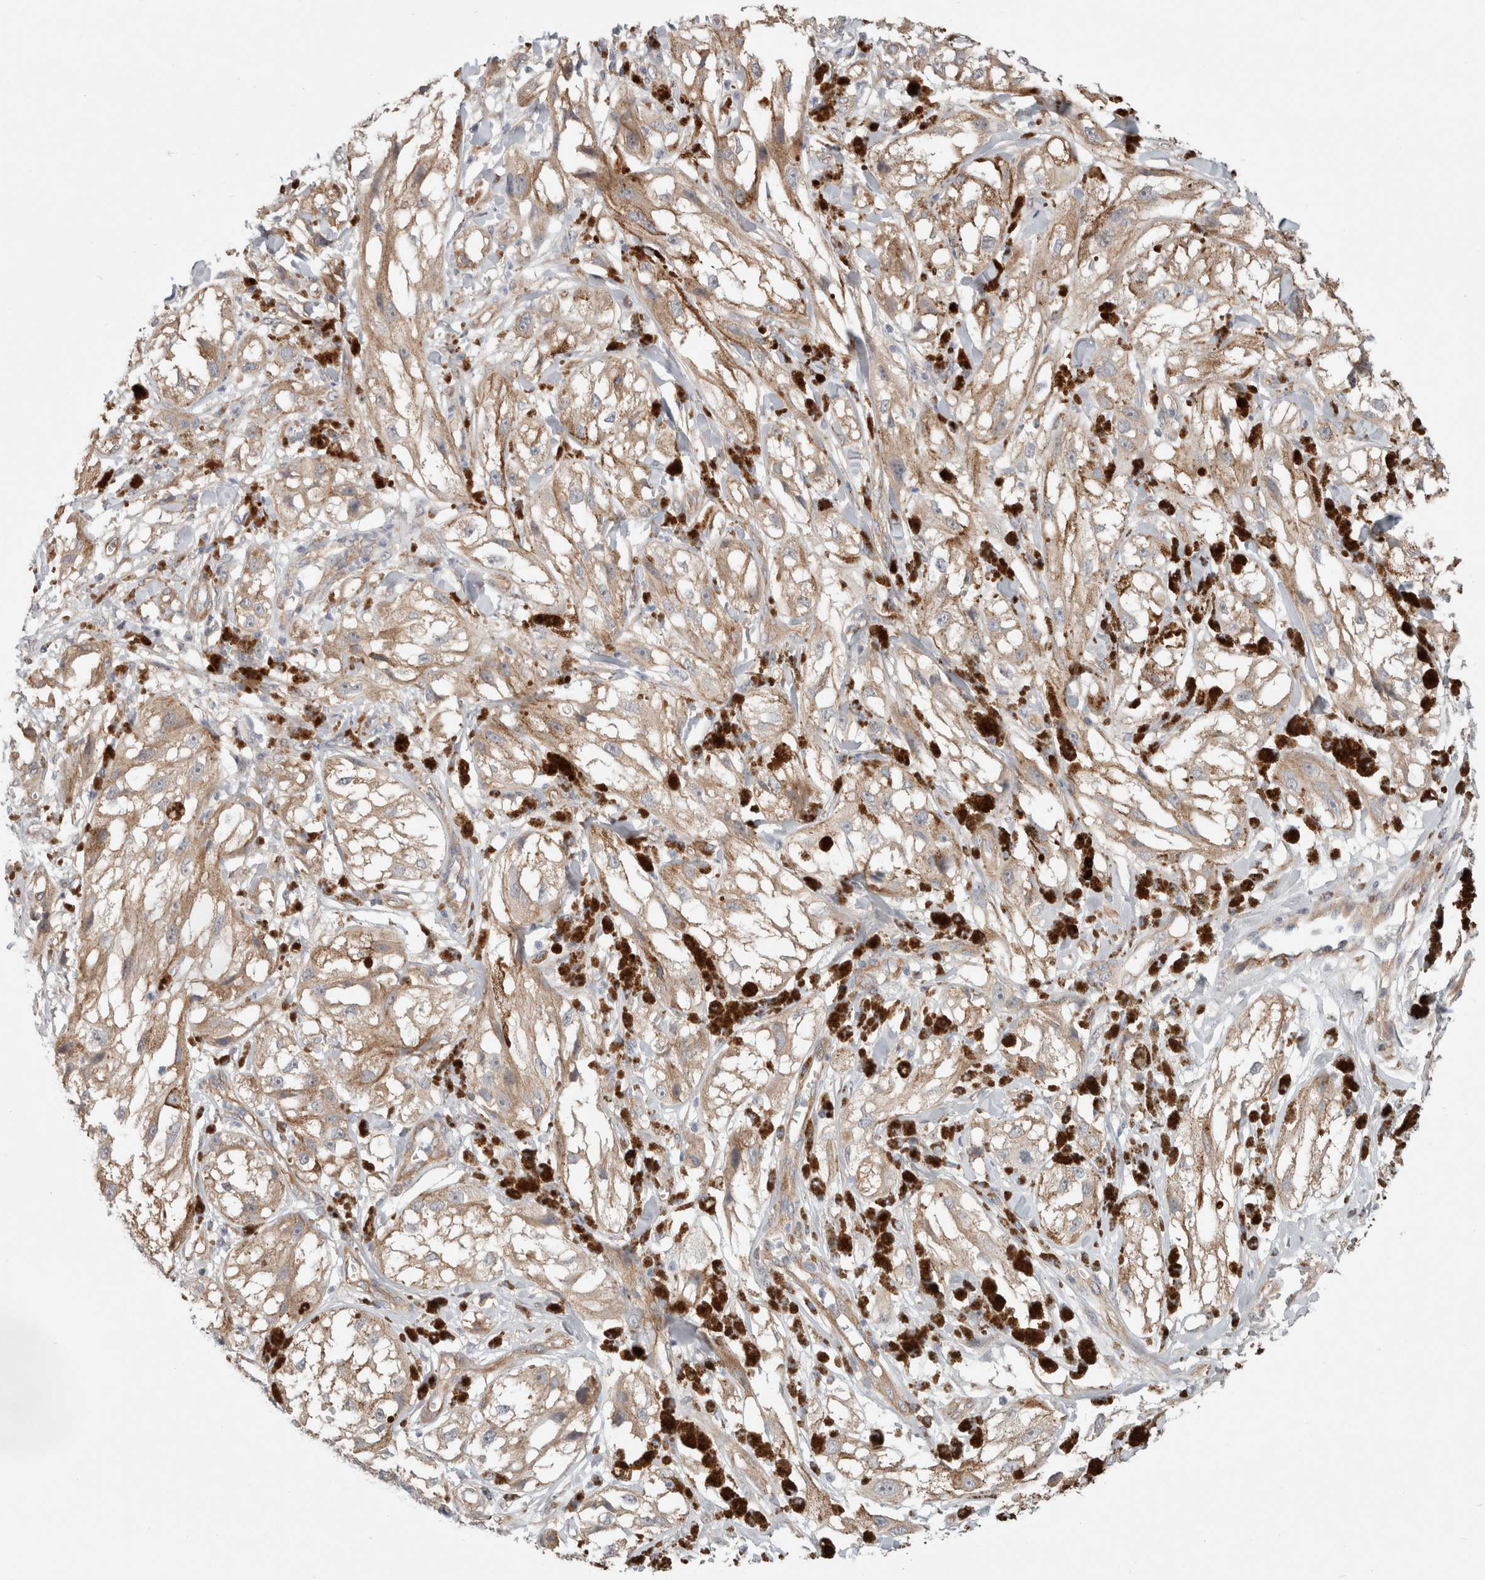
{"staining": {"intensity": "weak", "quantity": ">75%", "location": "cytoplasmic/membranous"}, "tissue": "melanoma", "cell_type": "Tumor cells", "image_type": "cancer", "snomed": [{"axis": "morphology", "description": "Malignant melanoma, NOS"}, {"axis": "topography", "description": "Skin"}], "caption": "An image showing weak cytoplasmic/membranous staining in approximately >75% of tumor cells in melanoma, as visualized by brown immunohistochemical staining.", "gene": "RASAL2", "patient": {"sex": "male", "age": 88}}